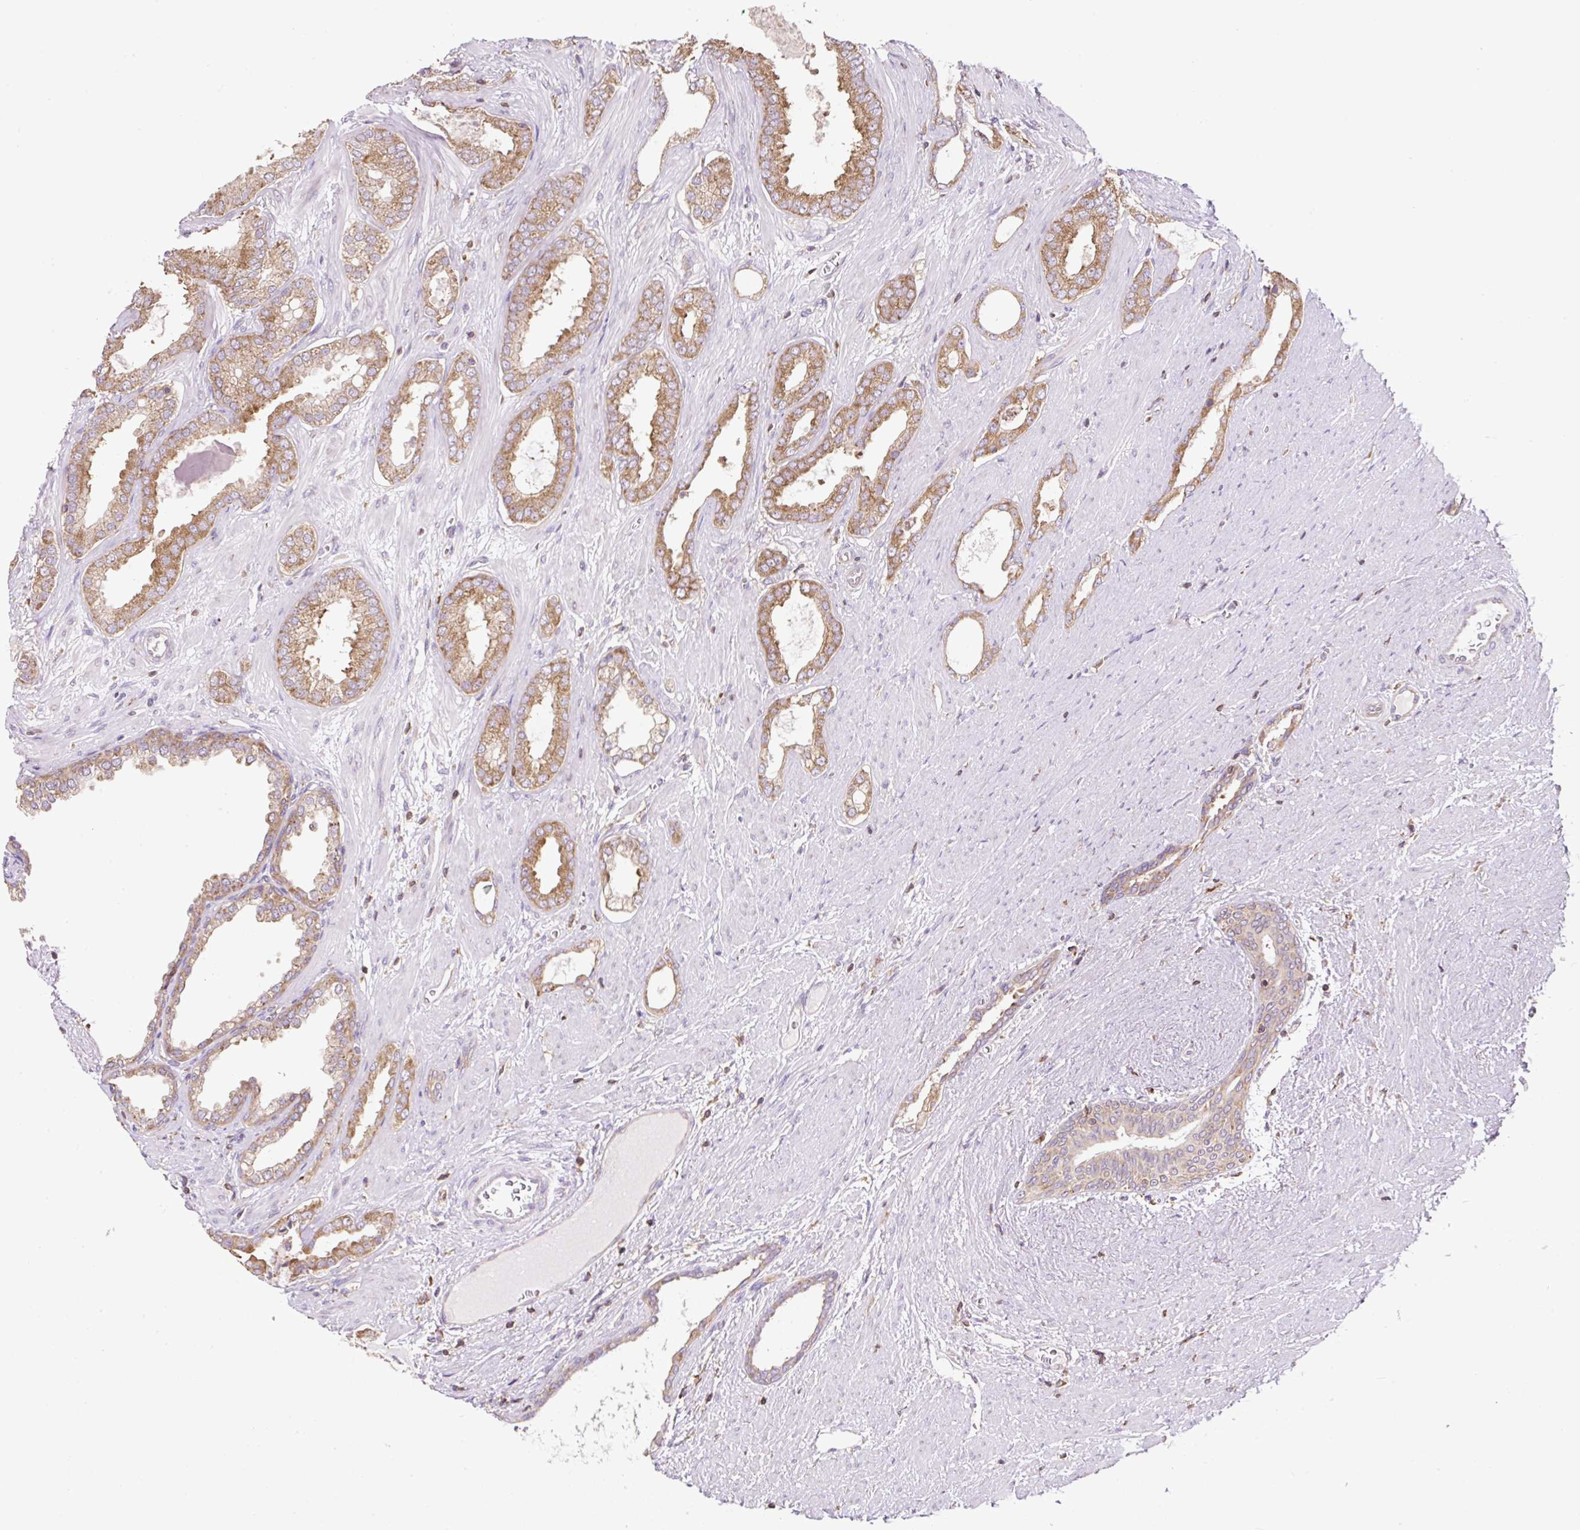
{"staining": {"intensity": "moderate", "quantity": ">75%", "location": "cytoplasmic/membranous"}, "tissue": "prostate cancer", "cell_type": "Tumor cells", "image_type": "cancer", "snomed": [{"axis": "morphology", "description": "Adenocarcinoma, High grade"}, {"axis": "topography", "description": "Prostate"}], "caption": "IHC image of prostate adenocarcinoma (high-grade) stained for a protein (brown), which shows medium levels of moderate cytoplasmic/membranous staining in about >75% of tumor cells.", "gene": "RPS23", "patient": {"sex": "male", "age": 58}}